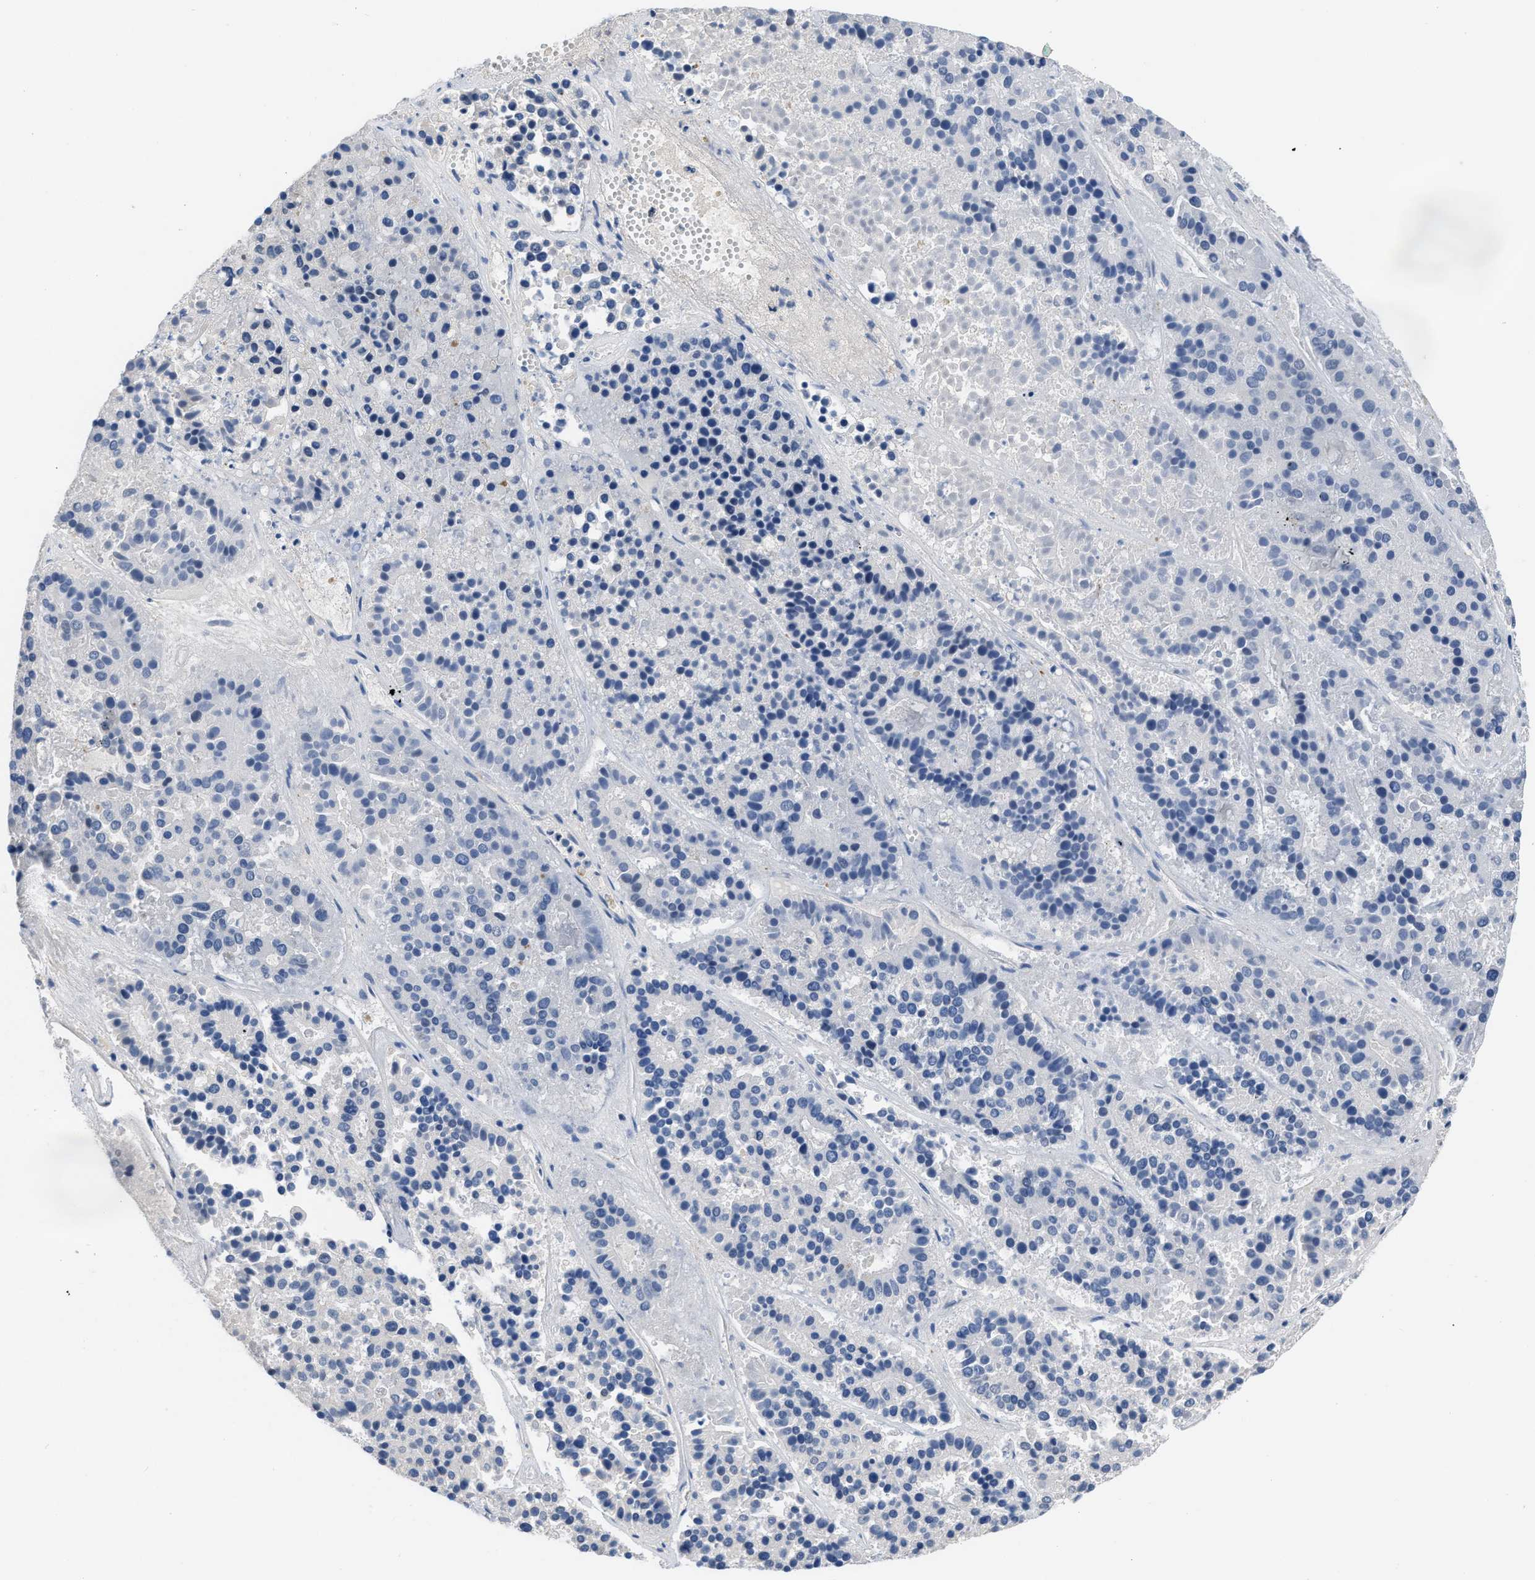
{"staining": {"intensity": "negative", "quantity": "none", "location": "none"}, "tissue": "pancreatic cancer", "cell_type": "Tumor cells", "image_type": "cancer", "snomed": [{"axis": "morphology", "description": "Adenocarcinoma, NOS"}, {"axis": "topography", "description": "Pancreas"}], "caption": "An immunohistochemistry (IHC) micrograph of pancreatic adenocarcinoma is shown. There is no staining in tumor cells of pancreatic adenocarcinoma. (DAB (3,3'-diaminobenzidine) IHC, high magnification).", "gene": "BOLL", "patient": {"sex": "male", "age": 50}}